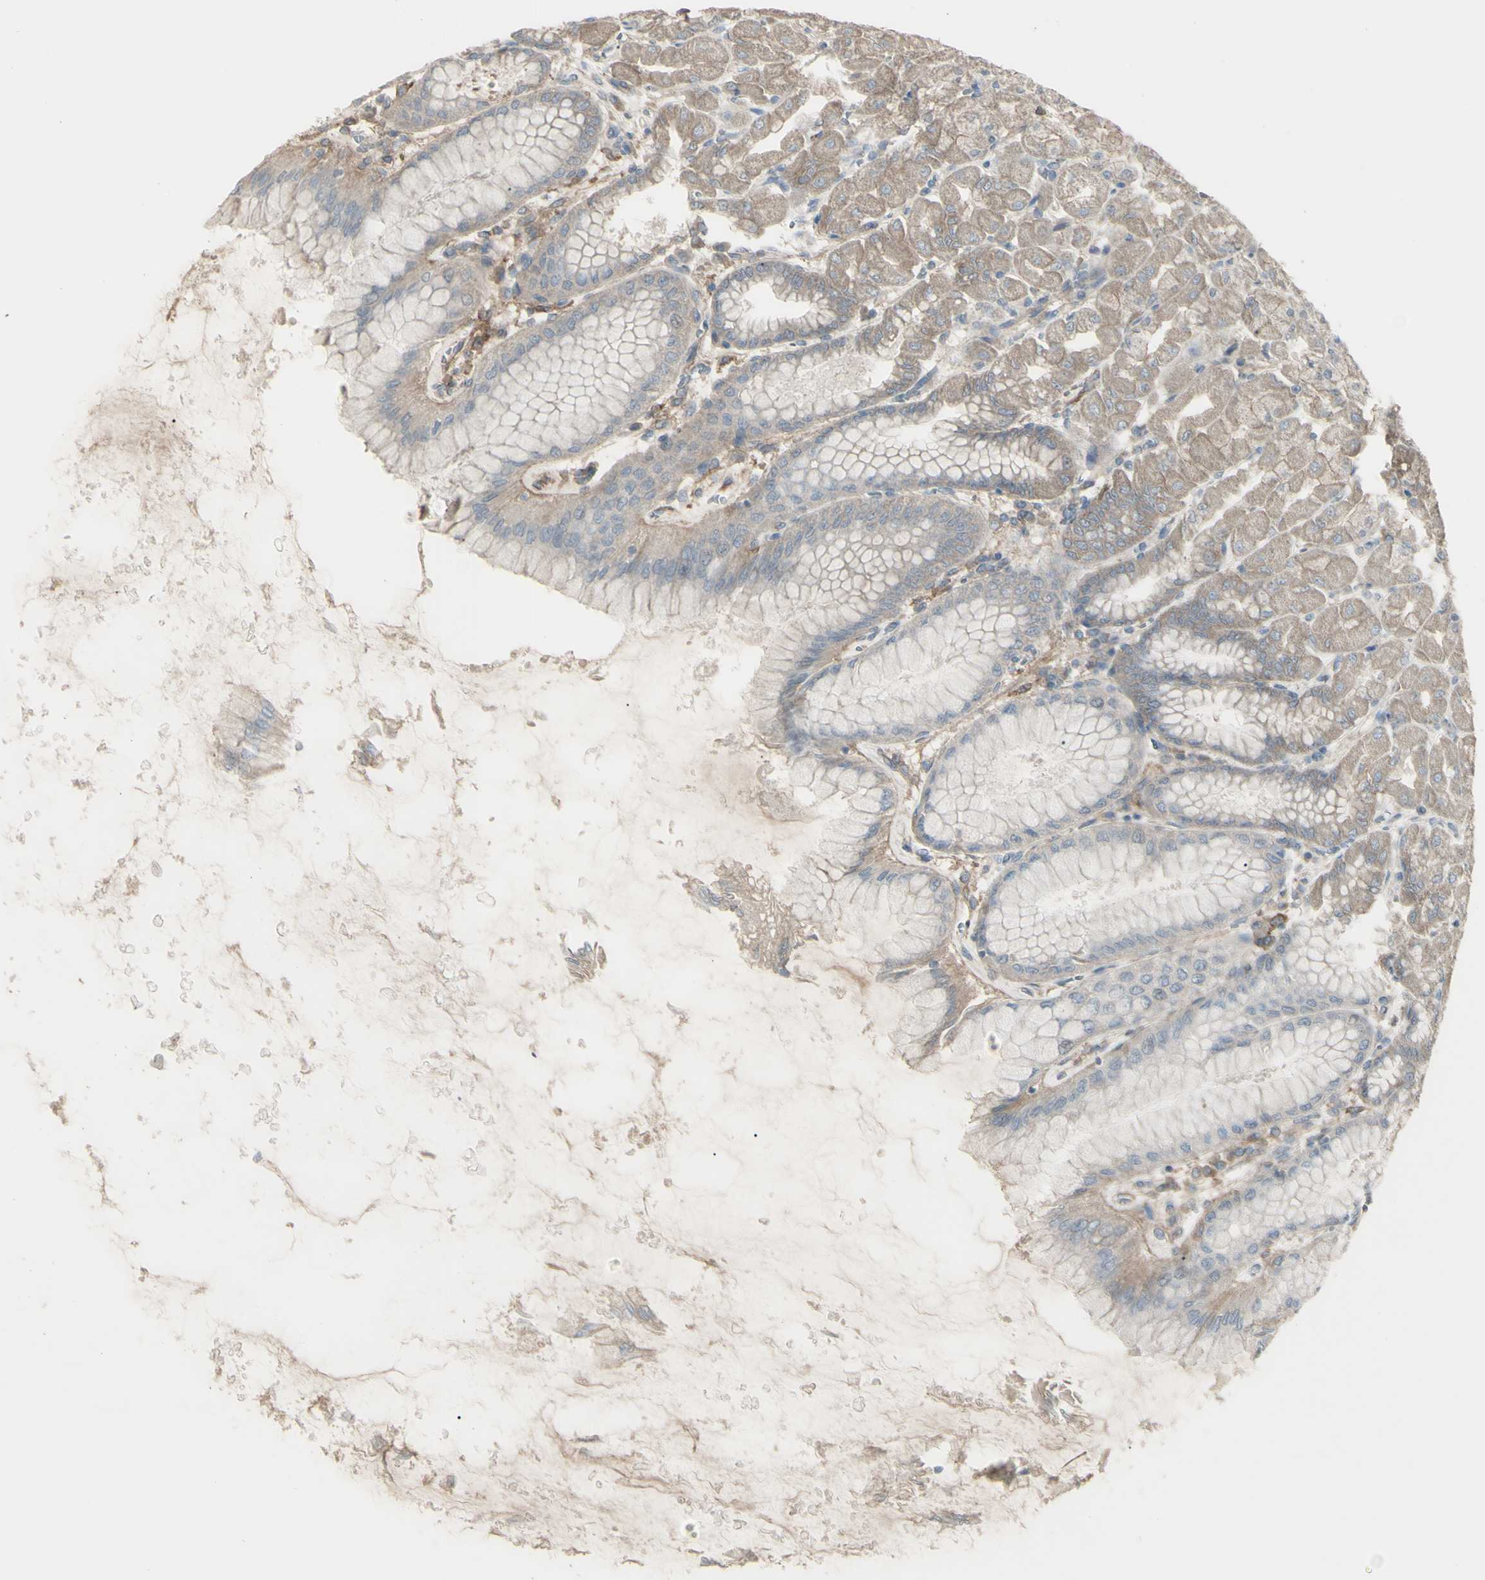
{"staining": {"intensity": "moderate", "quantity": "25%-75%", "location": "cytoplasmic/membranous"}, "tissue": "stomach", "cell_type": "Glandular cells", "image_type": "normal", "snomed": [{"axis": "morphology", "description": "Normal tissue, NOS"}, {"axis": "topography", "description": "Stomach, upper"}], "caption": "Immunohistochemistry (IHC) histopathology image of normal stomach: human stomach stained using immunohistochemistry (IHC) reveals medium levels of moderate protein expression localized specifically in the cytoplasmic/membranous of glandular cells, appearing as a cytoplasmic/membranous brown color.", "gene": "CD276", "patient": {"sex": "female", "age": 56}}